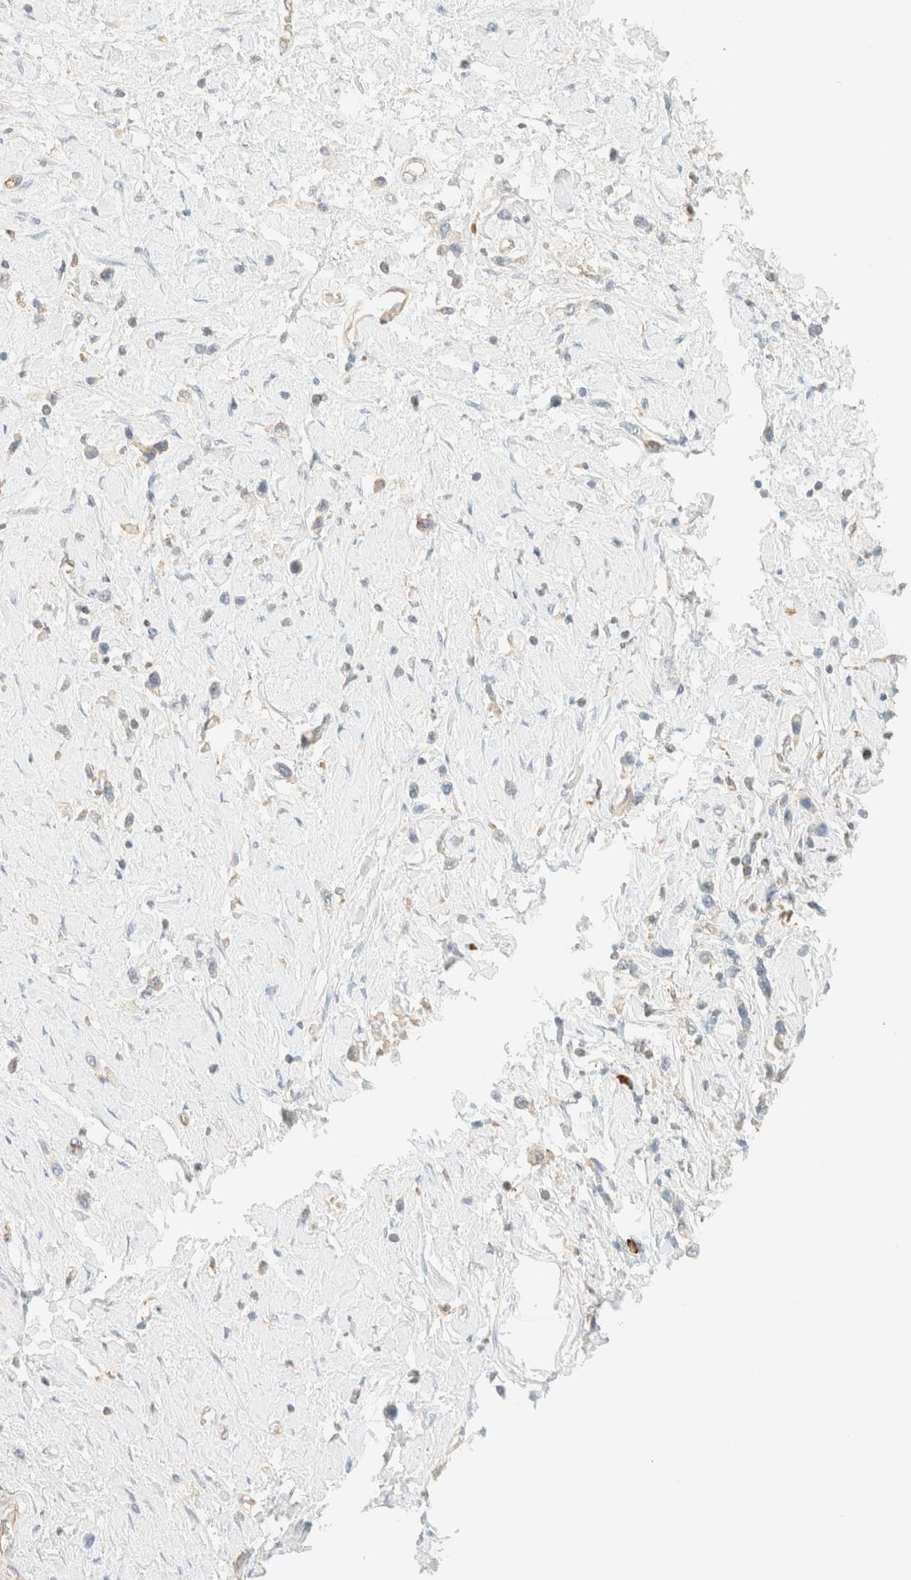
{"staining": {"intensity": "negative", "quantity": "none", "location": "none"}, "tissue": "stomach cancer", "cell_type": "Tumor cells", "image_type": "cancer", "snomed": [{"axis": "morphology", "description": "Adenocarcinoma, NOS"}, {"axis": "topography", "description": "Stomach"}], "caption": "Tumor cells are negative for protein expression in human adenocarcinoma (stomach). (Stains: DAB immunohistochemistry (IHC) with hematoxylin counter stain, Microscopy: brightfield microscopy at high magnification).", "gene": "FHOD1", "patient": {"sex": "female", "age": 65}}